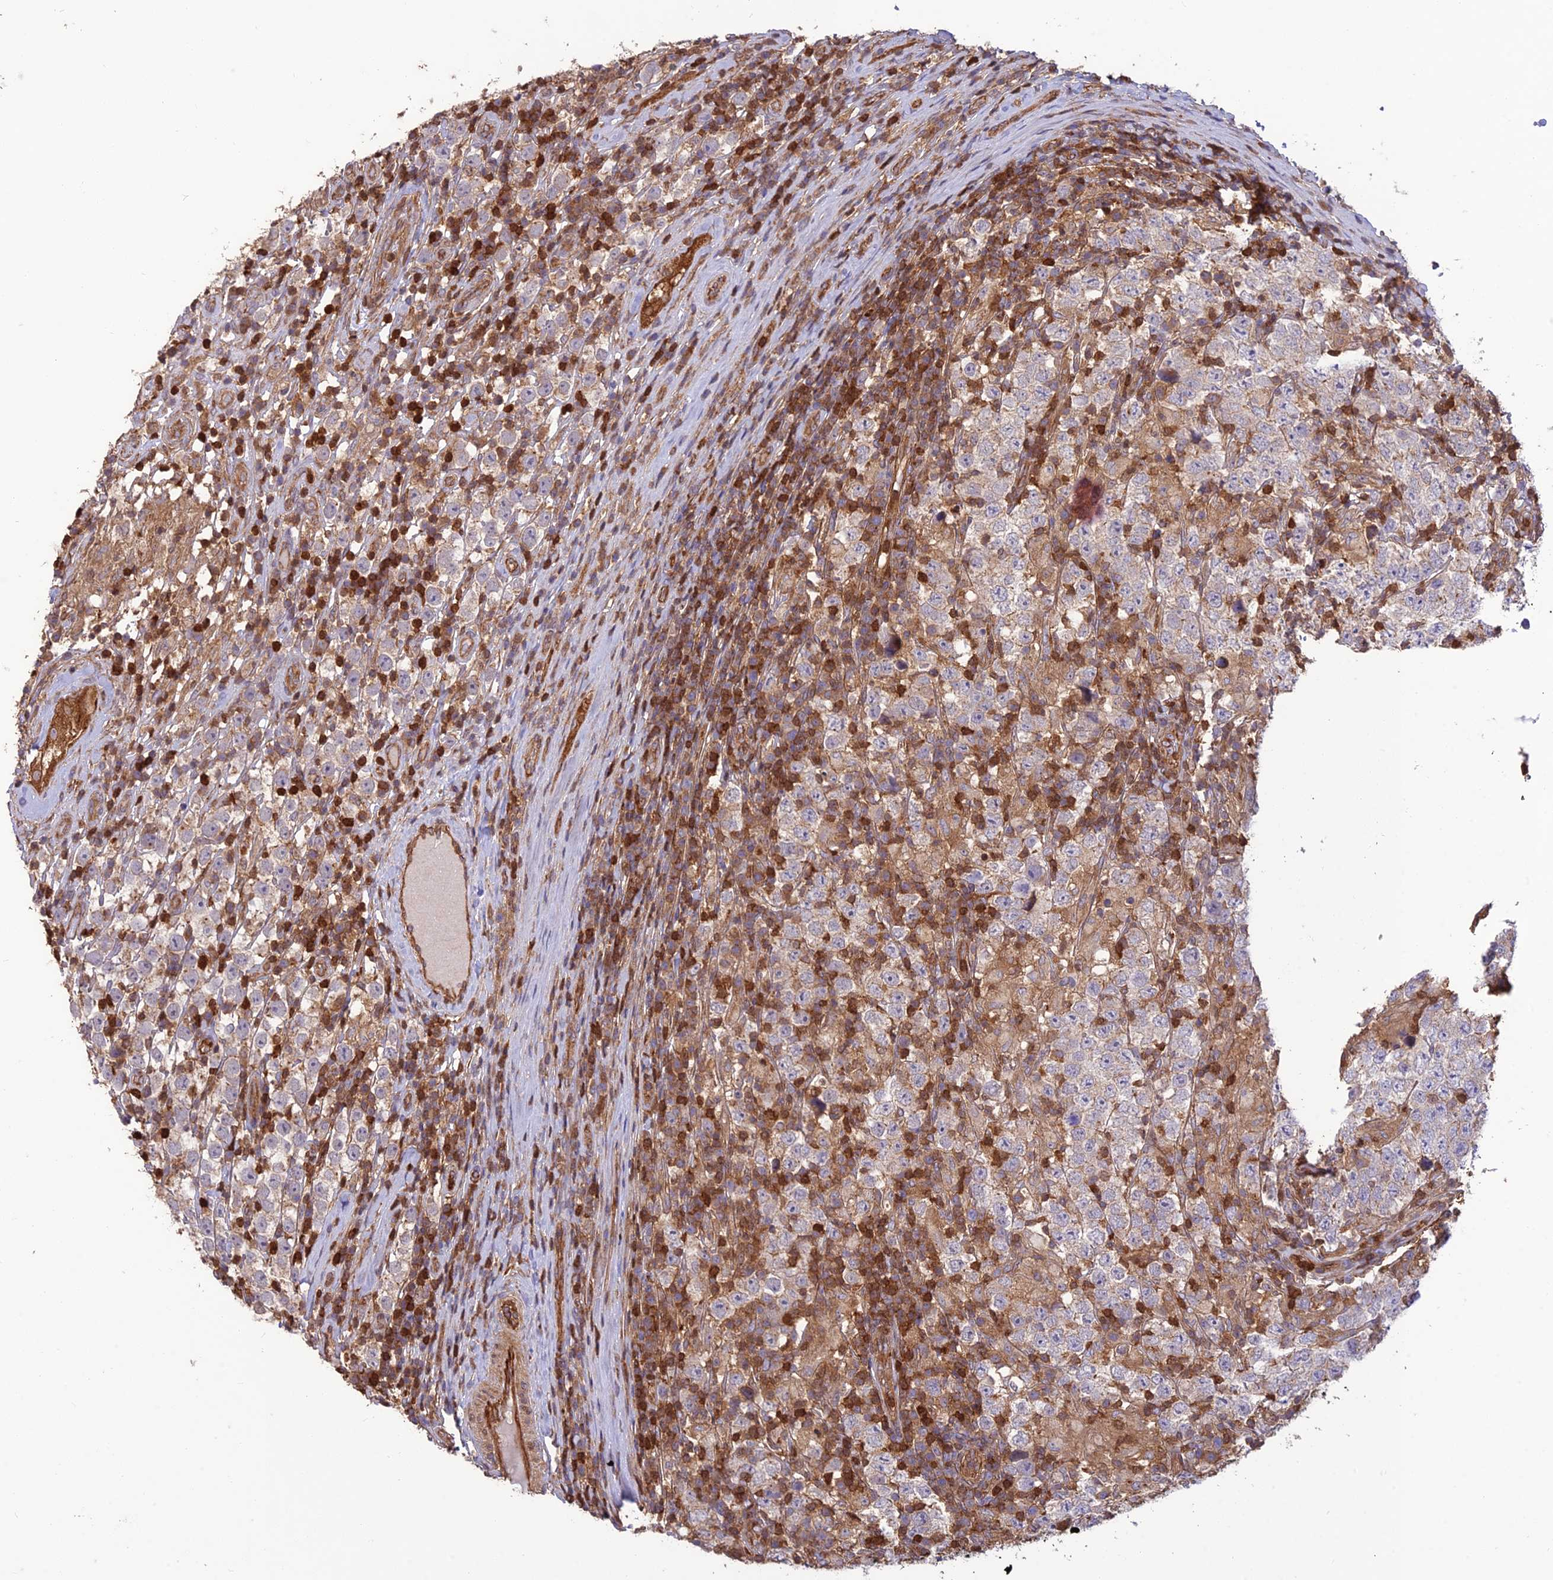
{"staining": {"intensity": "negative", "quantity": "none", "location": "none"}, "tissue": "testis cancer", "cell_type": "Tumor cells", "image_type": "cancer", "snomed": [{"axis": "morphology", "description": "Normal tissue, NOS"}, {"axis": "morphology", "description": "Urothelial carcinoma, High grade"}, {"axis": "morphology", "description": "Seminoma, NOS"}, {"axis": "morphology", "description": "Carcinoma, Embryonal, NOS"}, {"axis": "topography", "description": "Urinary bladder"}, {"axis": "topography", "description": "Testis"}], "caption": "A high-resolution photomicrograph shows immunohistochemistry (IHC) staining of testis cancer, which reveals no significant positivity in tumor cells.", "gene": "HPSE2", "patient": {"sex": "male", "age": 41}}